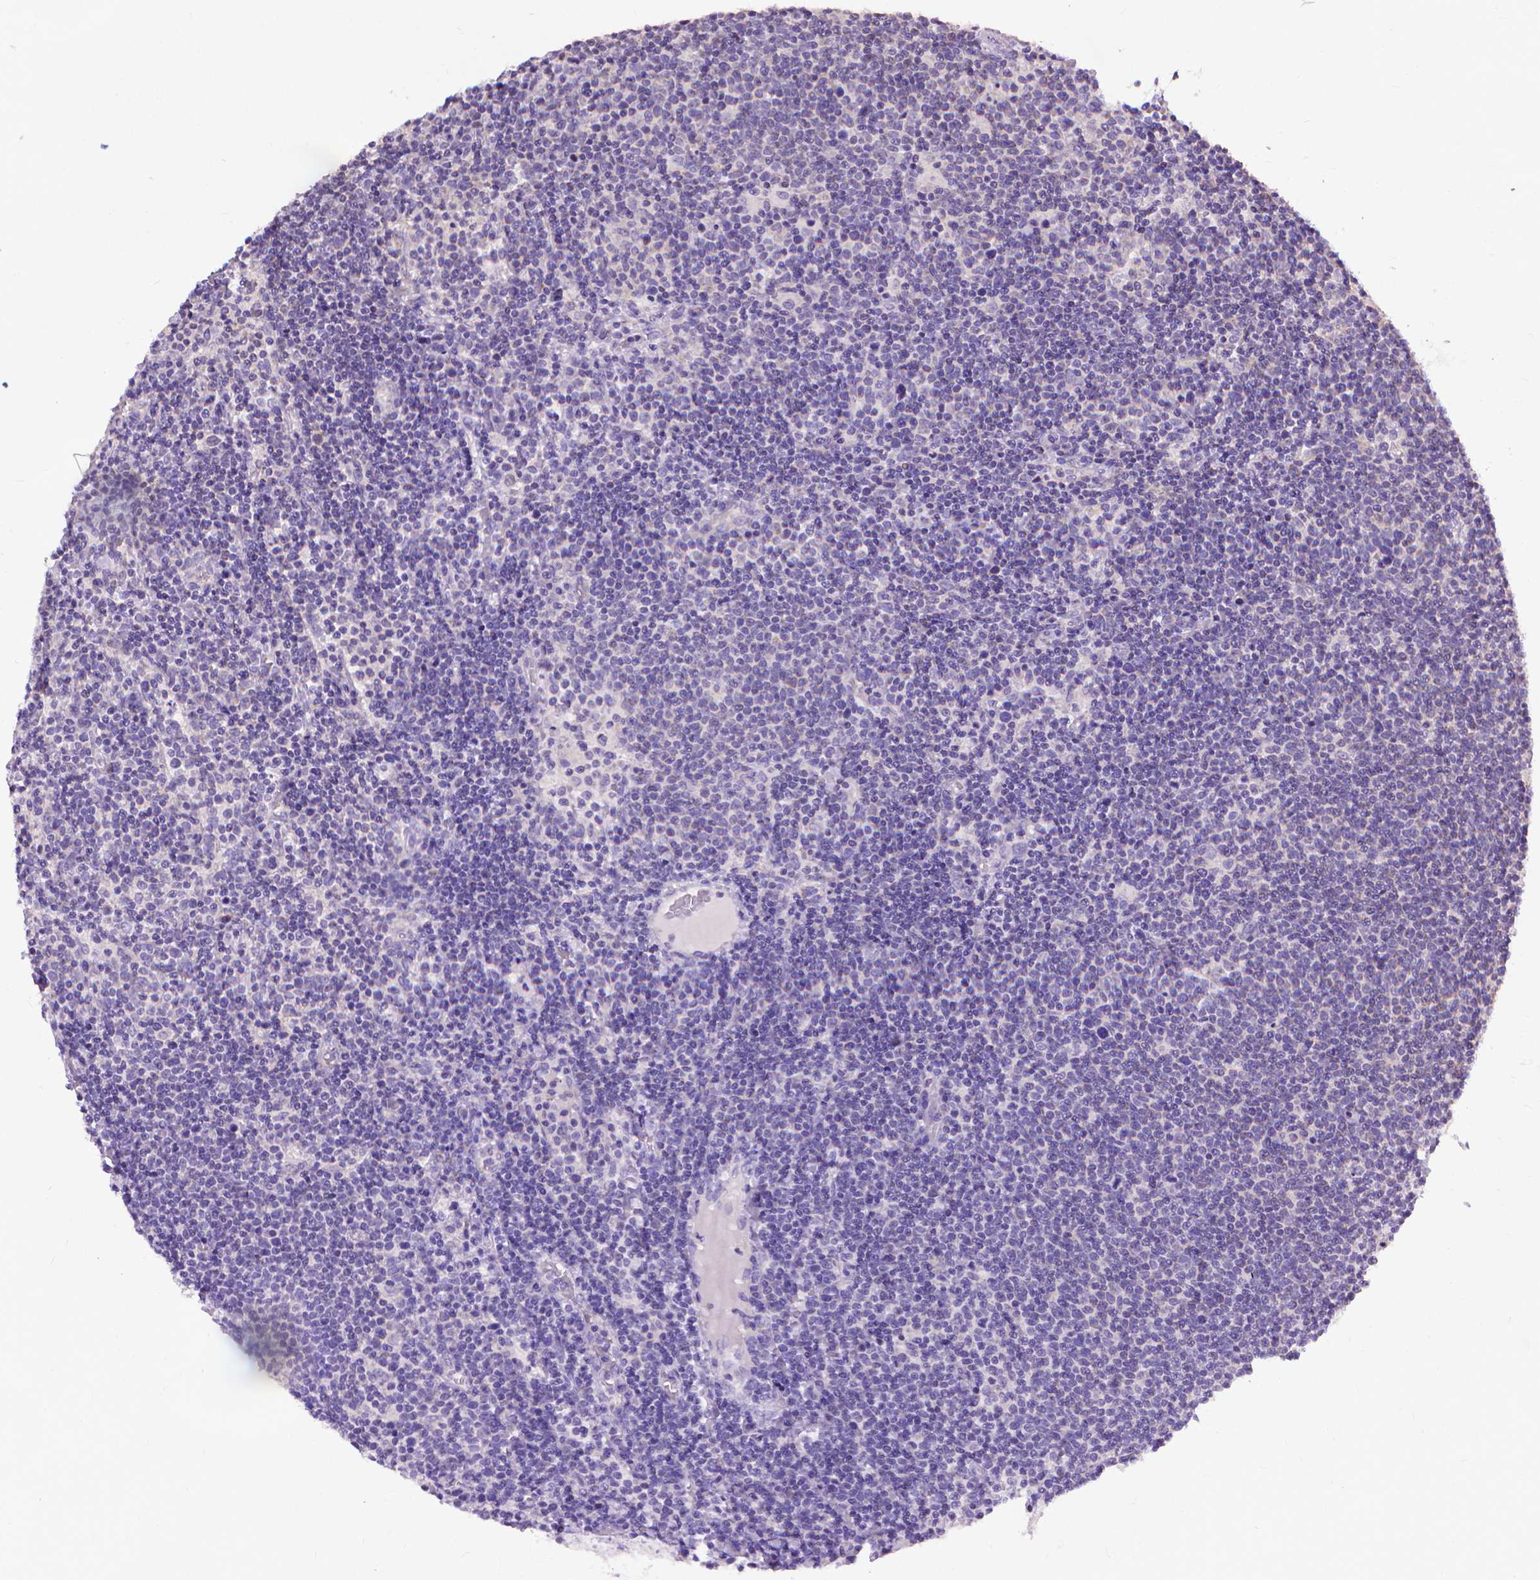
{"staining": {"intensity": "negative", "quantity": "none", "location": "none"}, "tissue": "lymphoma", "cell_type": "Tumor cells", "image_type": "cancer", "snomed": [{"axis": "morphology", "description": "Malignant lymphoma, non-Hodgkin's type, High grade"}, {"axis": "topography", "description": "Lymph node"}], "caption": "An immunohistochemistry (IHC) image of lymphoma is shown. There is no staining in tumor cells of lymphoma. (Immunohistochemistry (ihc), brightfield microscopy, high magnification).", "gene": "SYN1", "patient": {"sex": "male", "age": 61}}